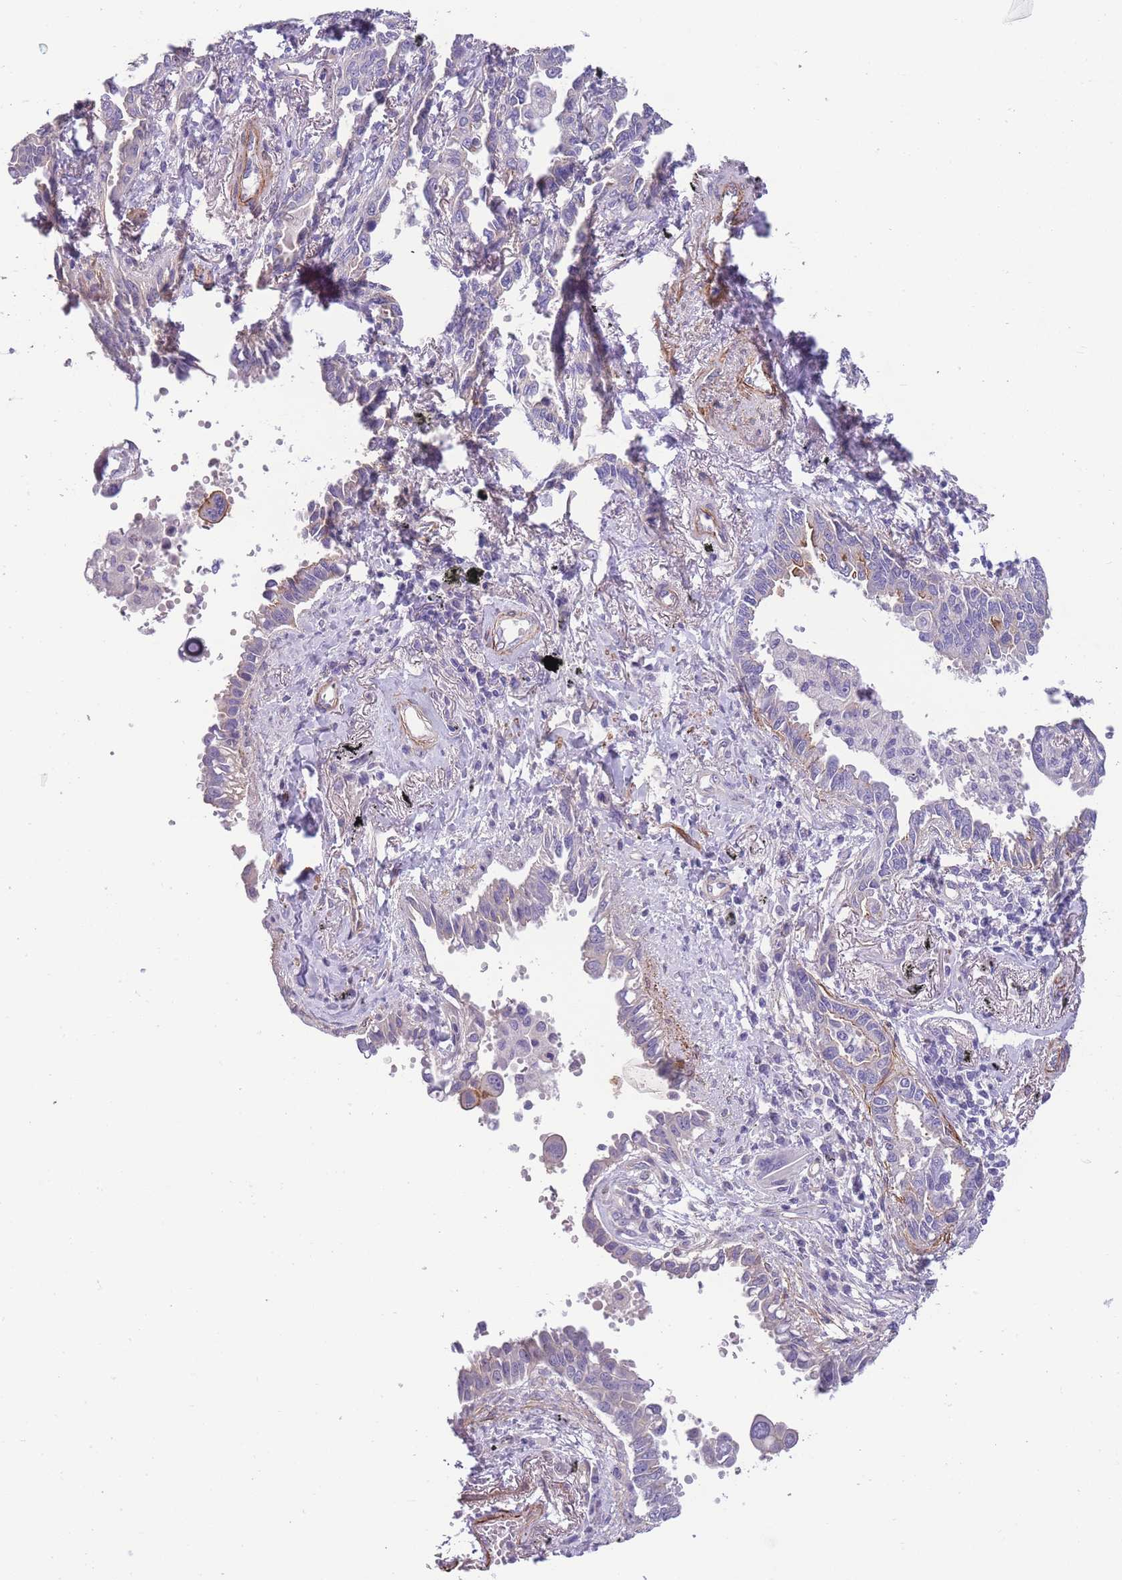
{"staining": {"intensity": "negative", "quantity": "none", "location": "none"}, "tissue": "lung cancer", "cell_type": "Tumor cells", "image_type": "cancer", "snomed": [{"axis": "morphology", "description": "Adenocarcinoma, NOS"}, {"axis": "topography", "description": "Lung"}], "caption": "IHC histopathology image of human lung adenocarcinoma stained for a protein (brown), which reveals no staining in tumor cells. (IHC, brightfield microscopy, high magnification).", "gene": "FAM124A", "patient": {"sex": "male", "age": 67}}